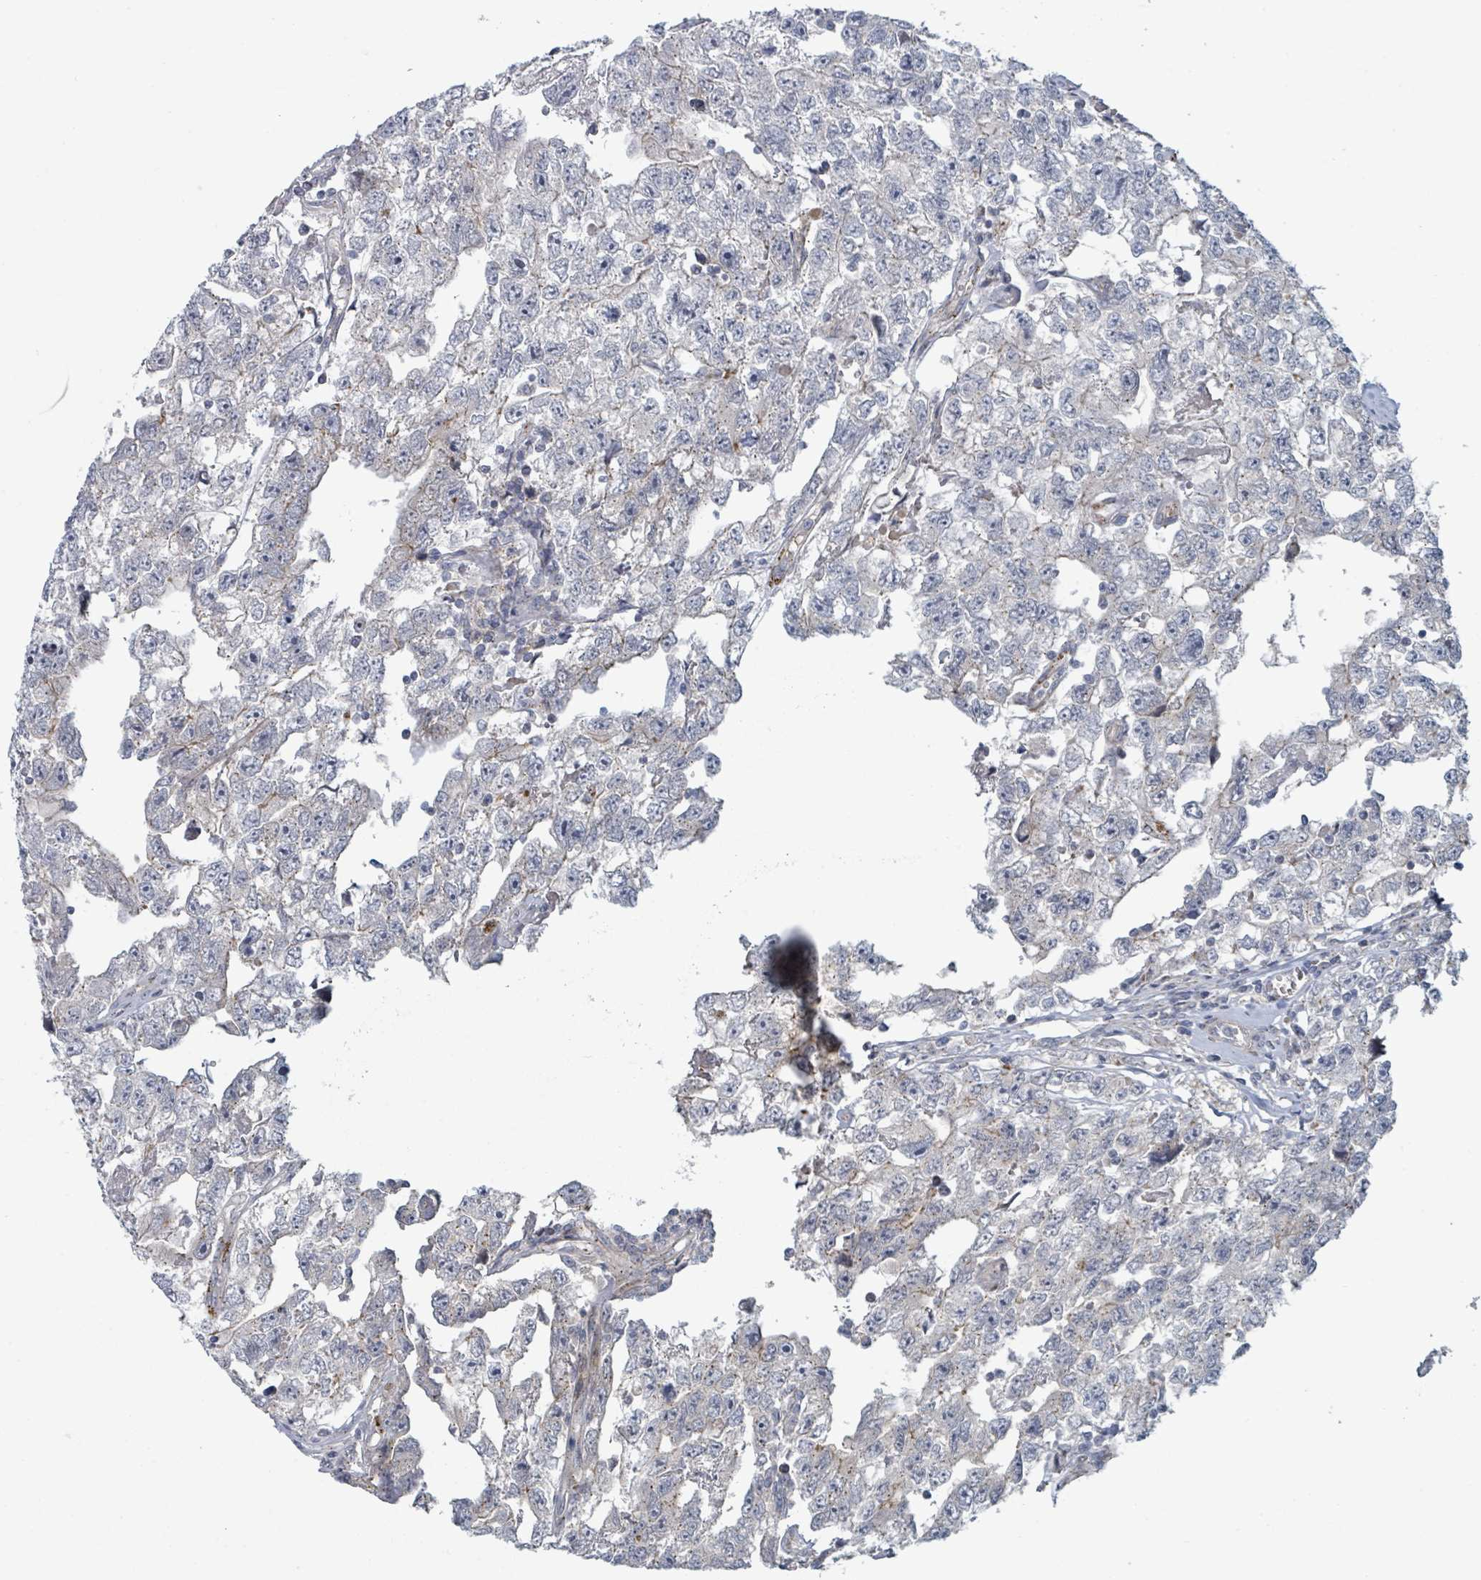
{"staining": {"intensity": "negative", "quantity": "none", "location": "none"}, "tissue": "testis cancer", "cell_type": "Tumor cells", "image_type": "cancer", "snomed": [{"axis": "morphology", "description": "Carcinoma, Embryonal, NOS"}, {"axis": "topography", "description": "Testis"}], "caption": "This is an immunohistochemistry (IHC) micrograph of human embryonal carcinoma (testis). There is no staining in tumor cells.", "gene": "COL5A3", "patient": {"sex": "male", "age": 22}}